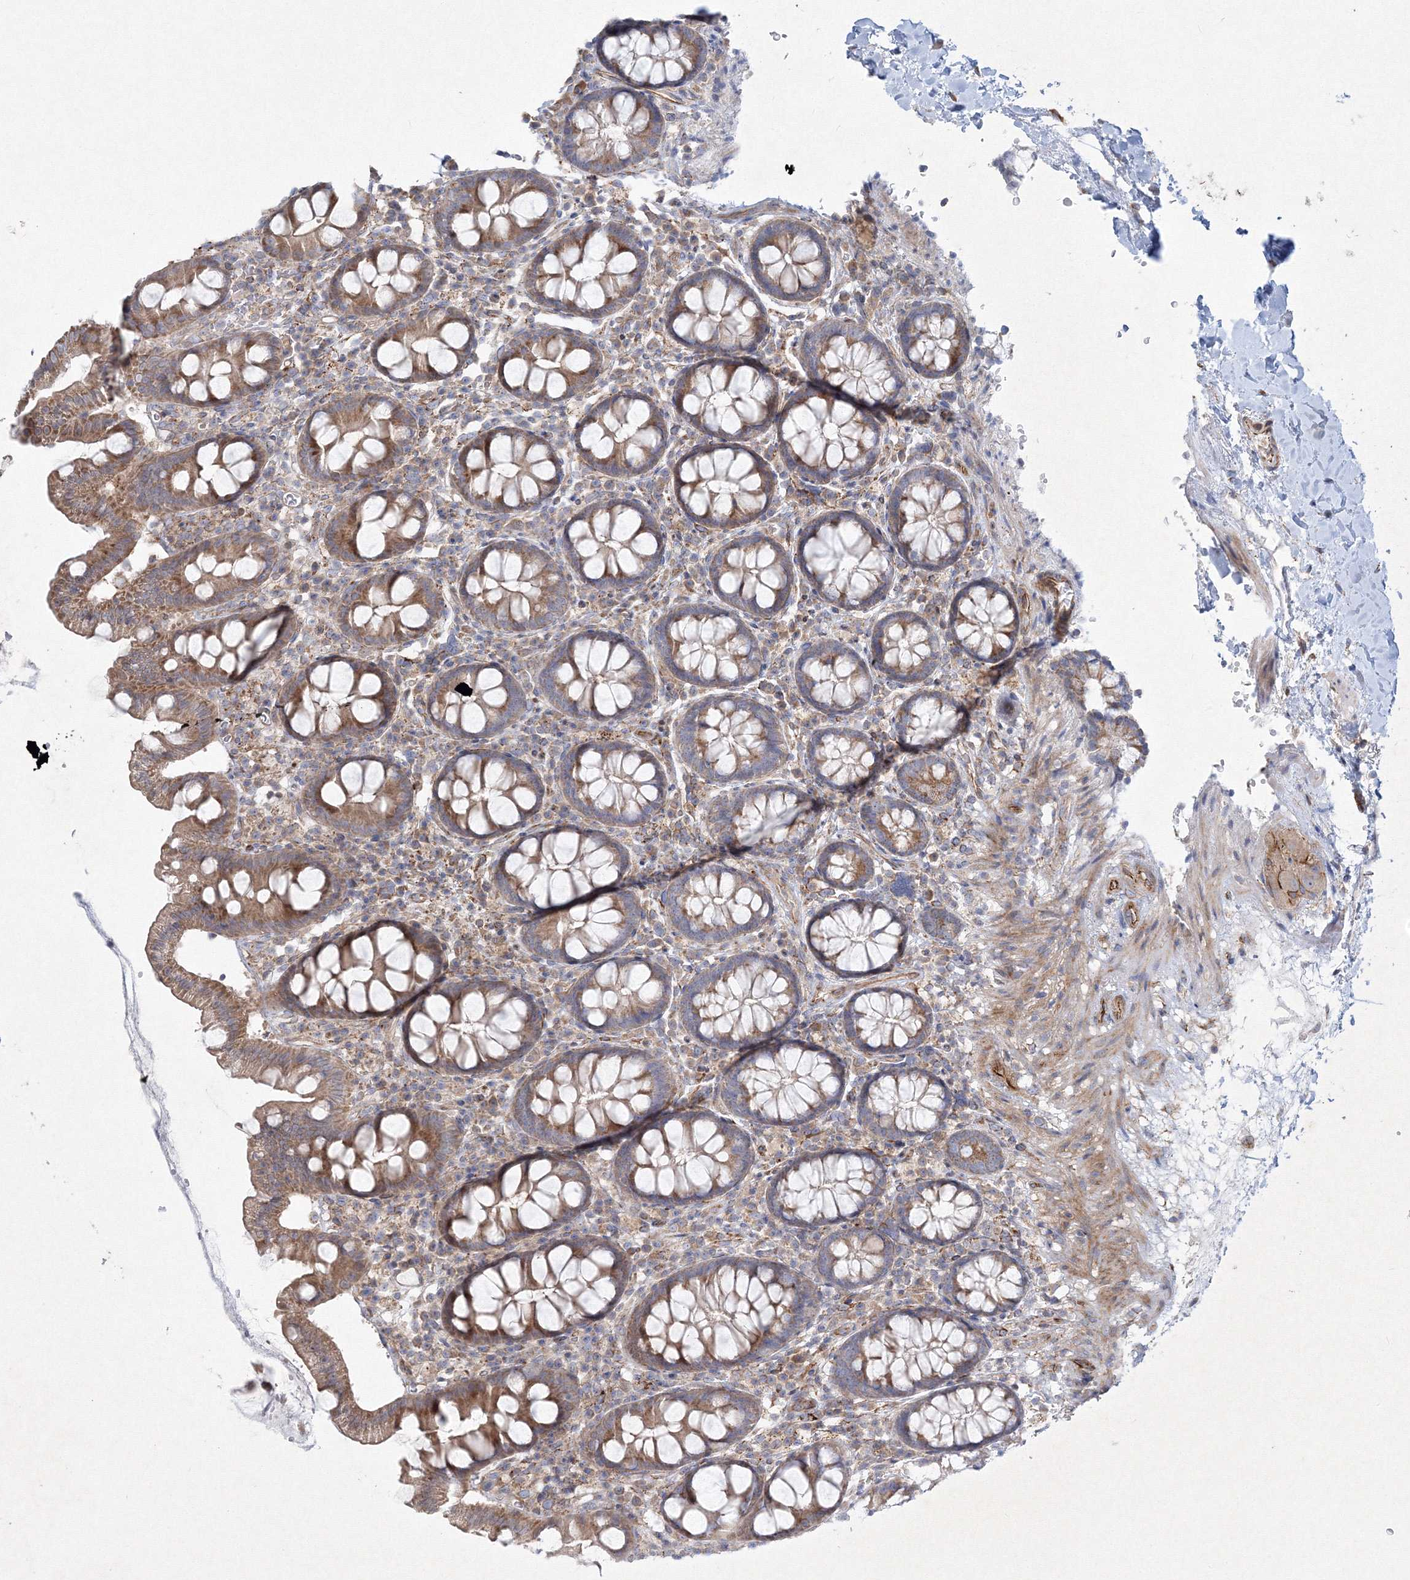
{"staining": {"intensity": "moderate", "quantity": ">75%", "location": "cytoplasmic/membranous"}, "tissue": "colon", "cell_type": "Endothelial cells", "image_type": "normal", "snomed": [{"axis": "morphology", "description": "Normal tissue, NOS"}, {"axis": "topography", "description": "Colon"}], "caption": "Immunohistochemical staining of unremarkable colon shows medium levels of moderate cytoplasmic/membranous expression in about >75% of endothelial cells.", "gene": "WDR49", "patient": {"sex": "female", "age": 79}}